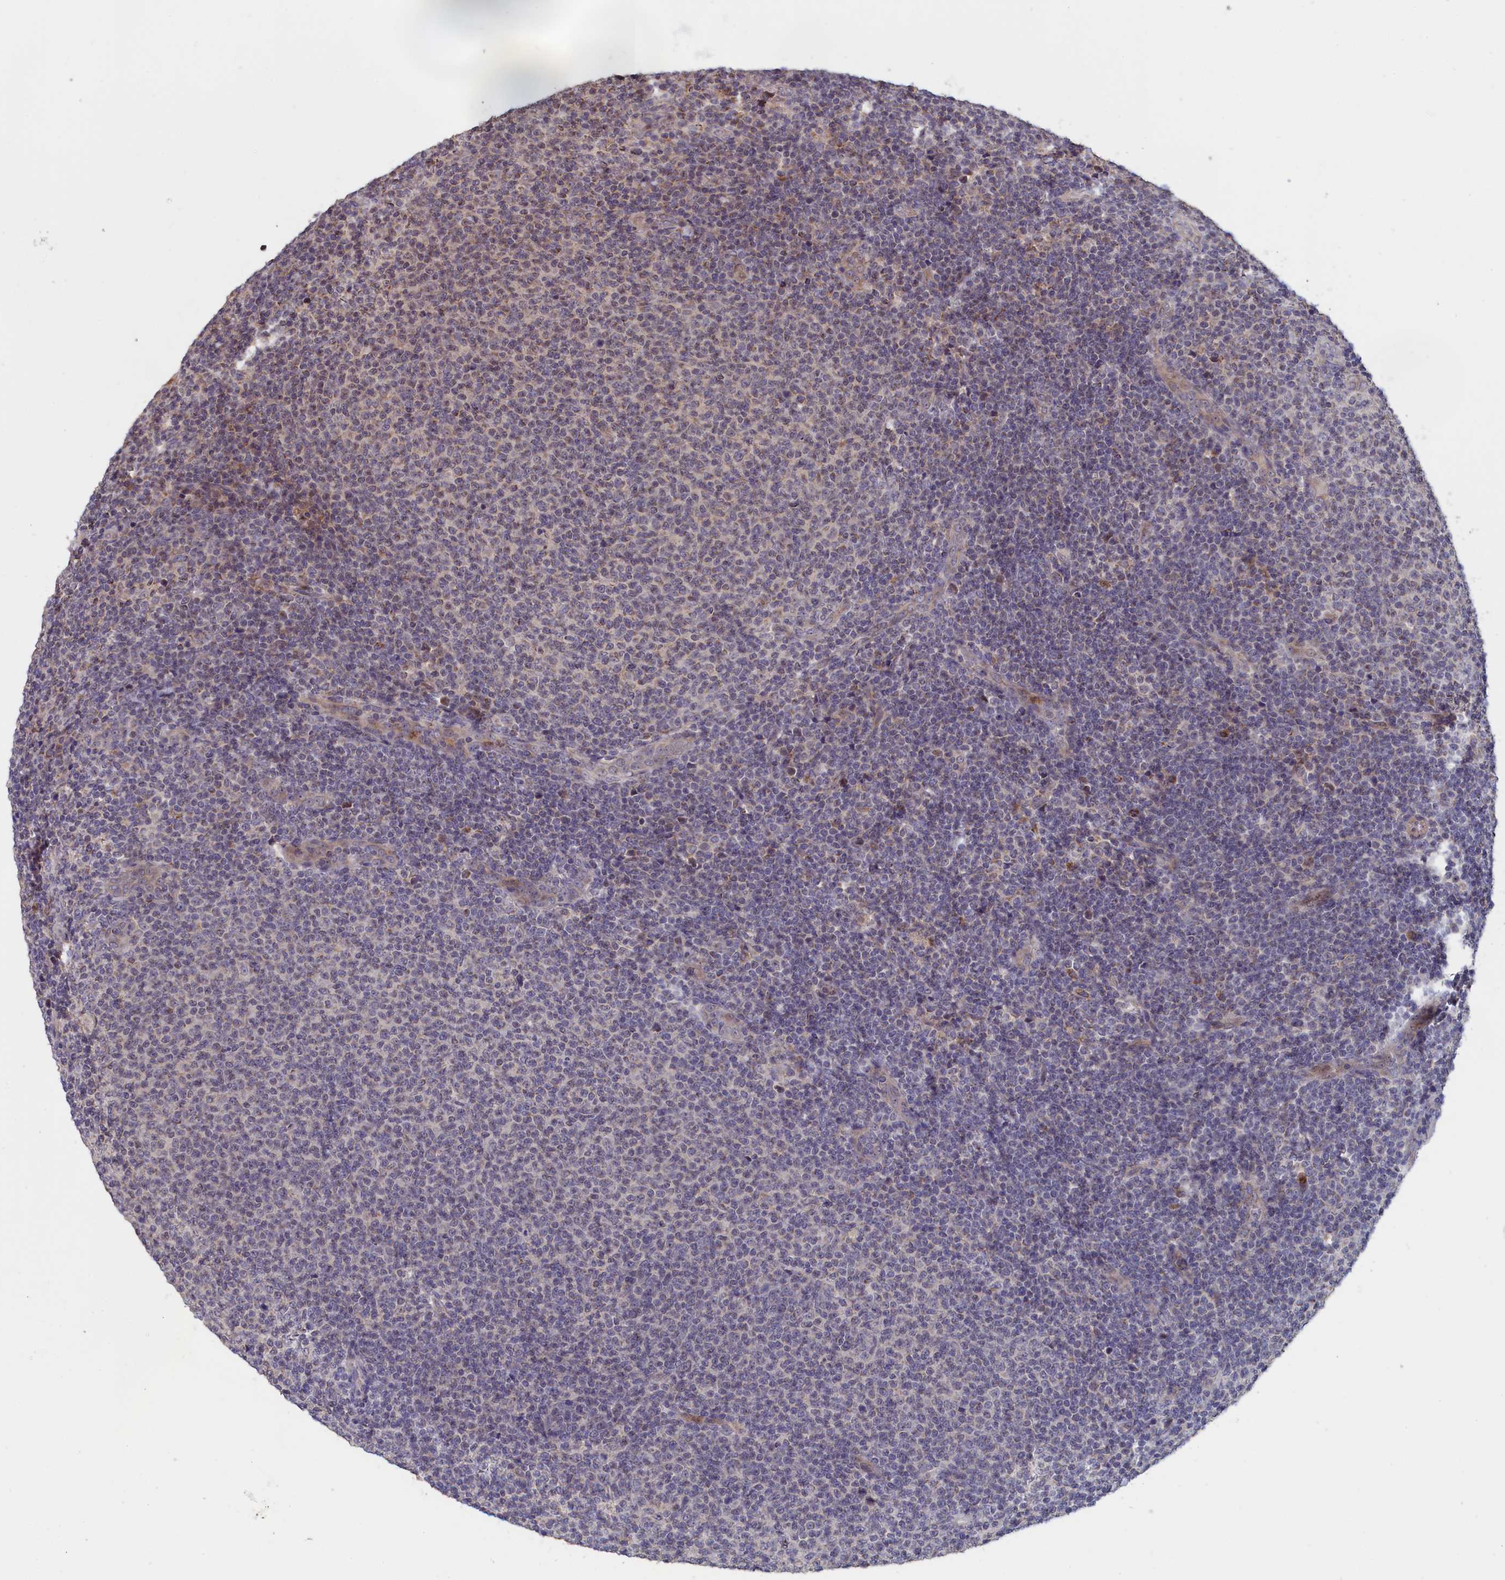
{"staining": {"intensity": "weak", "quantity": "<25%", "location": "cytoplasmic/membranous"}, "tissue": "lymphoma", "cell_type": "Tumor cells", "image_type": "cancer", "snomed": [{"axis": "morphology", "description": "Malignant lymphoma, non-Hodgkin's type, Low grade"}, {"axis": "topography", "description": "Lymph node"}], "caption": "The immunohistochemistry histopathology image has no significant expression in tumor cells of low-grade malignant lymphoma, non-Hodgkin's type tissue.", "gene": "EPB41L4B", "patient": {"sex": "male", "age": 66}}